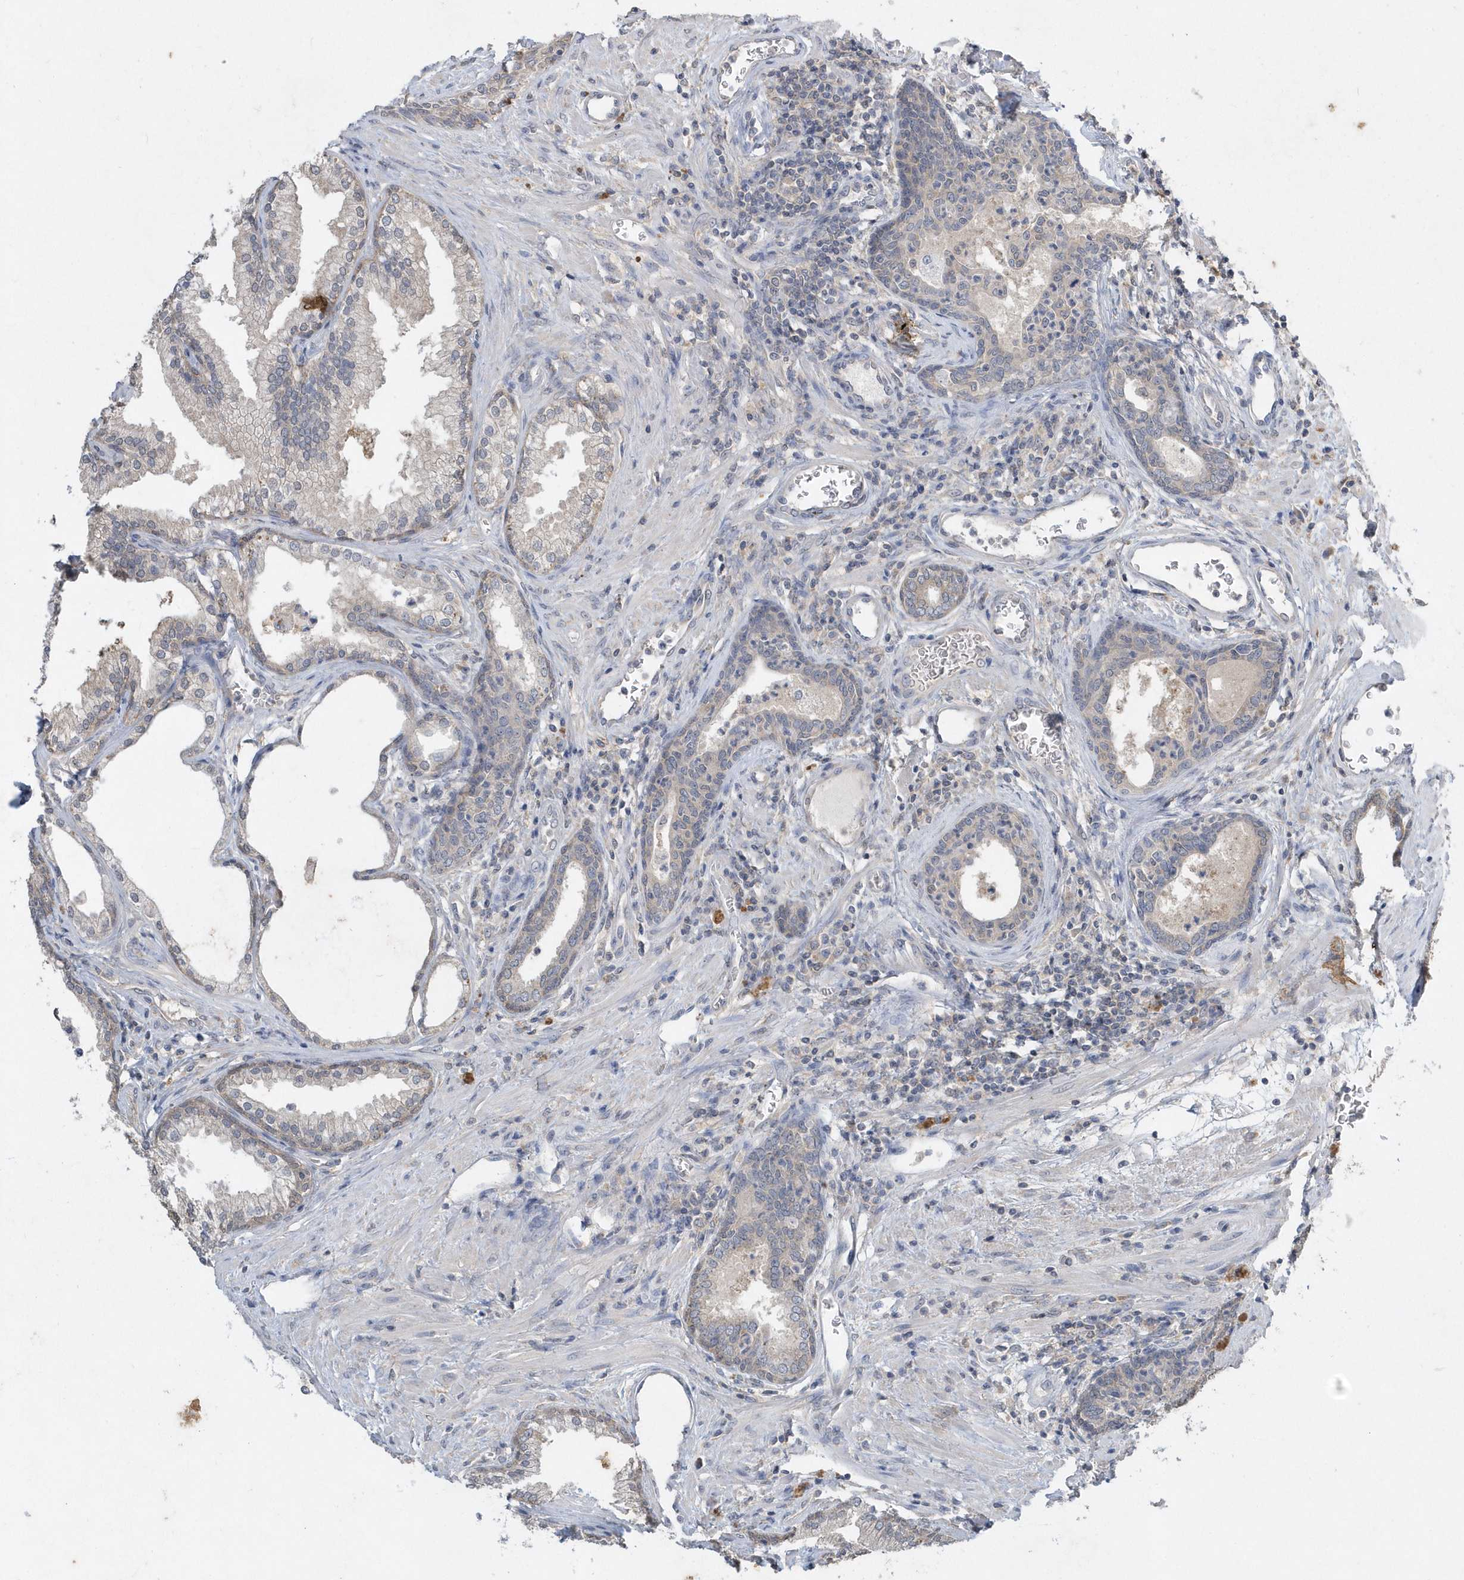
{"staining": {"intensity": "moderate", "quantity": "25%-75%", "location": "cytoplasmic/membranous"}, "tissue": "prostate", "cell_type": "Glandular cells", "image_type": "normal", "snomed": [{"axis": "morphology", "description": "Normal tissue, NOS"}, {"axis": "topography", "description": "Prostate"}], "caption": "A histopathology image showing moderate cytoplasmic/membranous expression in approximately 25%-75% of glandular cells in normal prostate, as visualized by brown immunohistochemical staining.", "gene": "AKR7A2", "patient": {"sex": "male", "age": 76}}